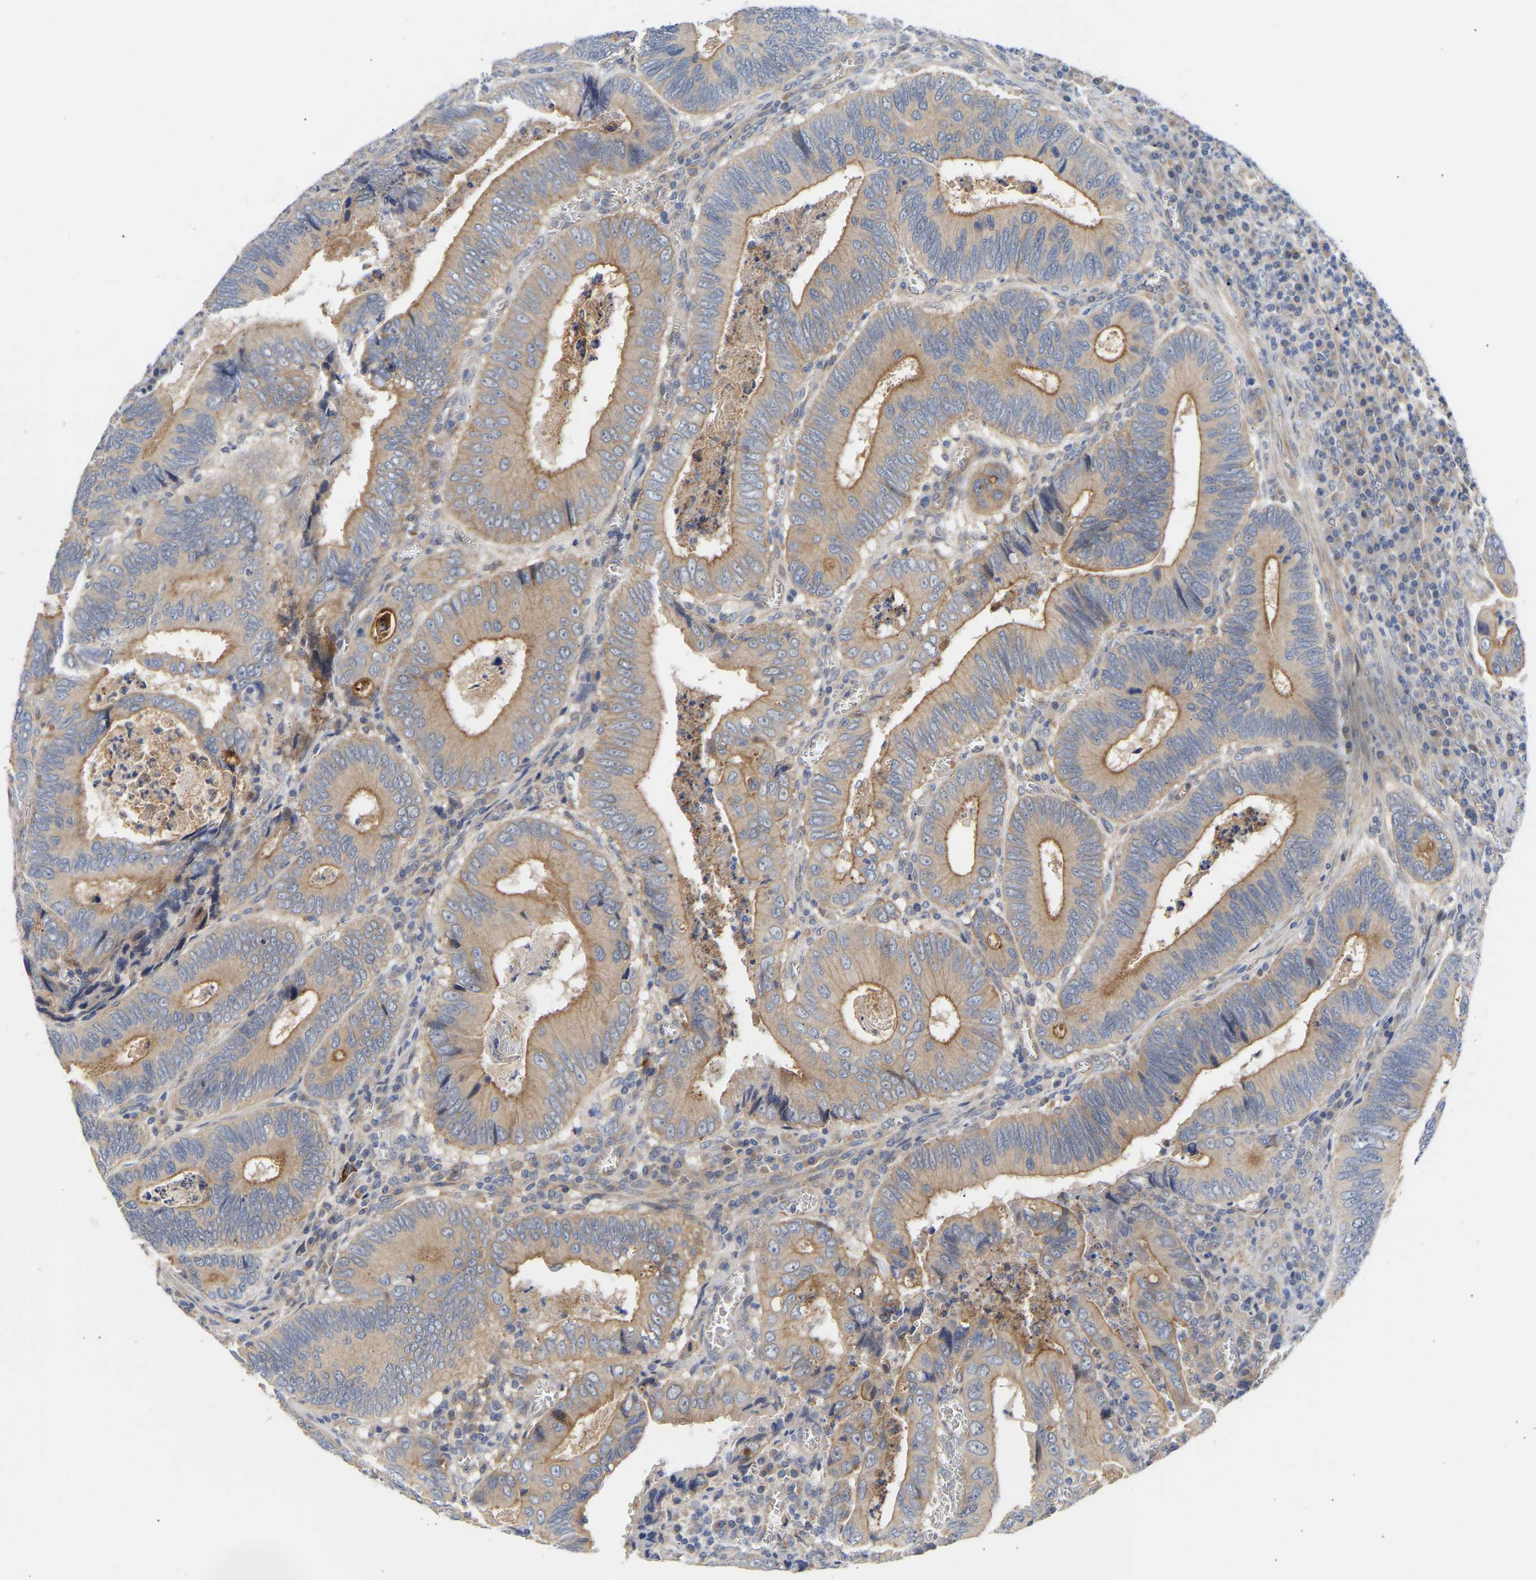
{"staining": {"intensity": "moderate", "quantity": ">75%", "location": "cytoplasmic/membranous"}, "tissue": "colorectal cancer", "cell_type": "Tumor cells", "image_type": "cancer", "snomed": [{"axis": "morphology", "description": "Inflammation, NOS"}, {"axis": "morphology", "description": "Adenocarcinoma, NOS"}, {"axis": "topography", "description": "Colon"}], "caption": "An immunohistochemistry (IHC) histopathology image of neoplastic tissue is shown. Protein staining in brown shows moderate cytoplasmic/membranous positivity in colorectal adenocarcinoma within tumor cells.", "gene": "KASH5", "patient": {"sex": "male", "age": 72}}